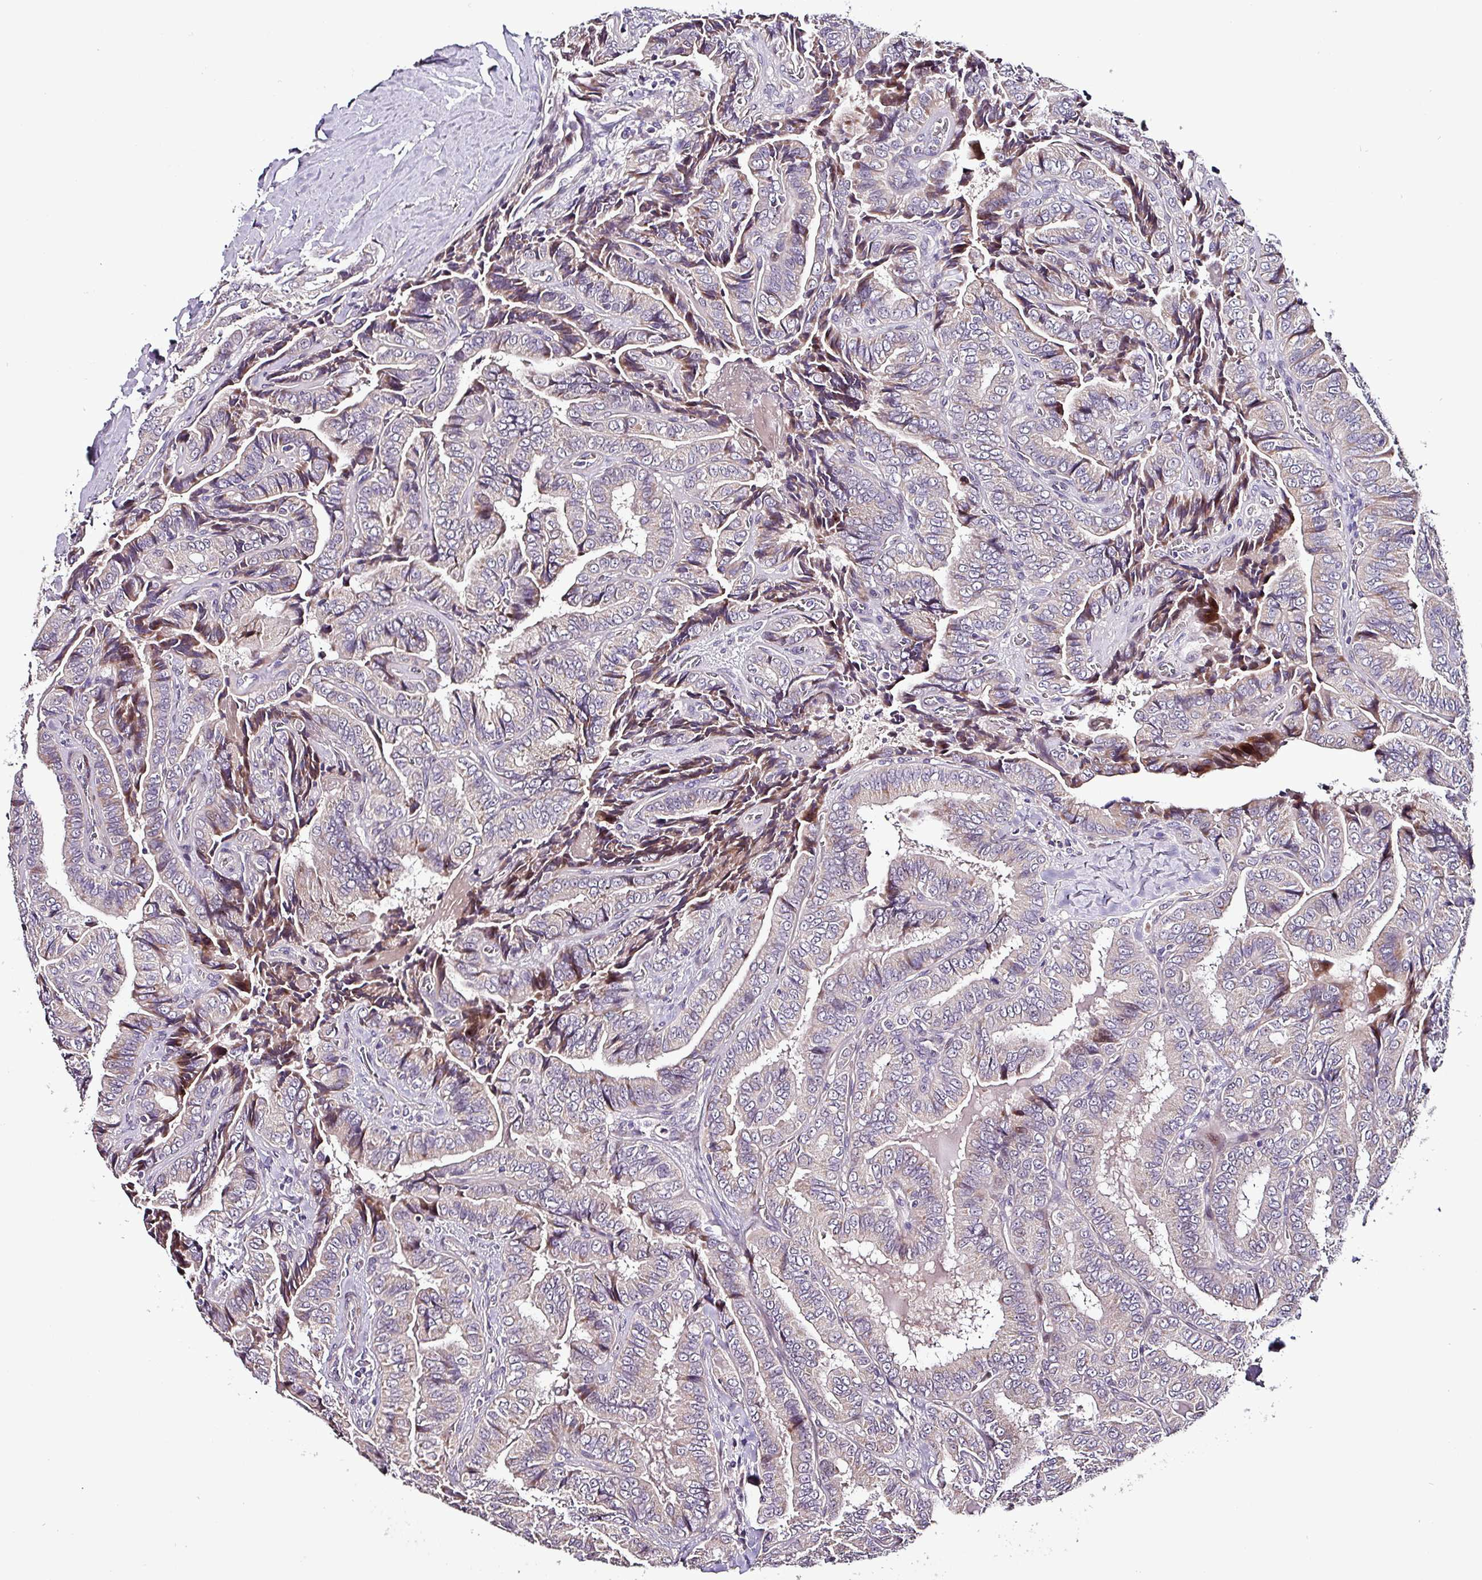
{"staining": {"intensity": "moderate", "quantity": "<25%", "location": "cytoplasmic/membranous"}, "tissue": "thyroid cancer", "cell_type": "Tumor cells", "image_type": "cancer", "snomed": [{"axis": "morphology", "description": "Papillary adenocarcinoma, NOS"}, {"axis": "topography", "description": "Thyroid gland"}], "caption": "Protein analysis of thyroid papillary adenocarcinoma tissue reveals moderate cytoplasmic/membranous staining in approximately <25% of tumor cells.", "gene": "GRAPL", "patient": {"sex": "male", "age": 61}}